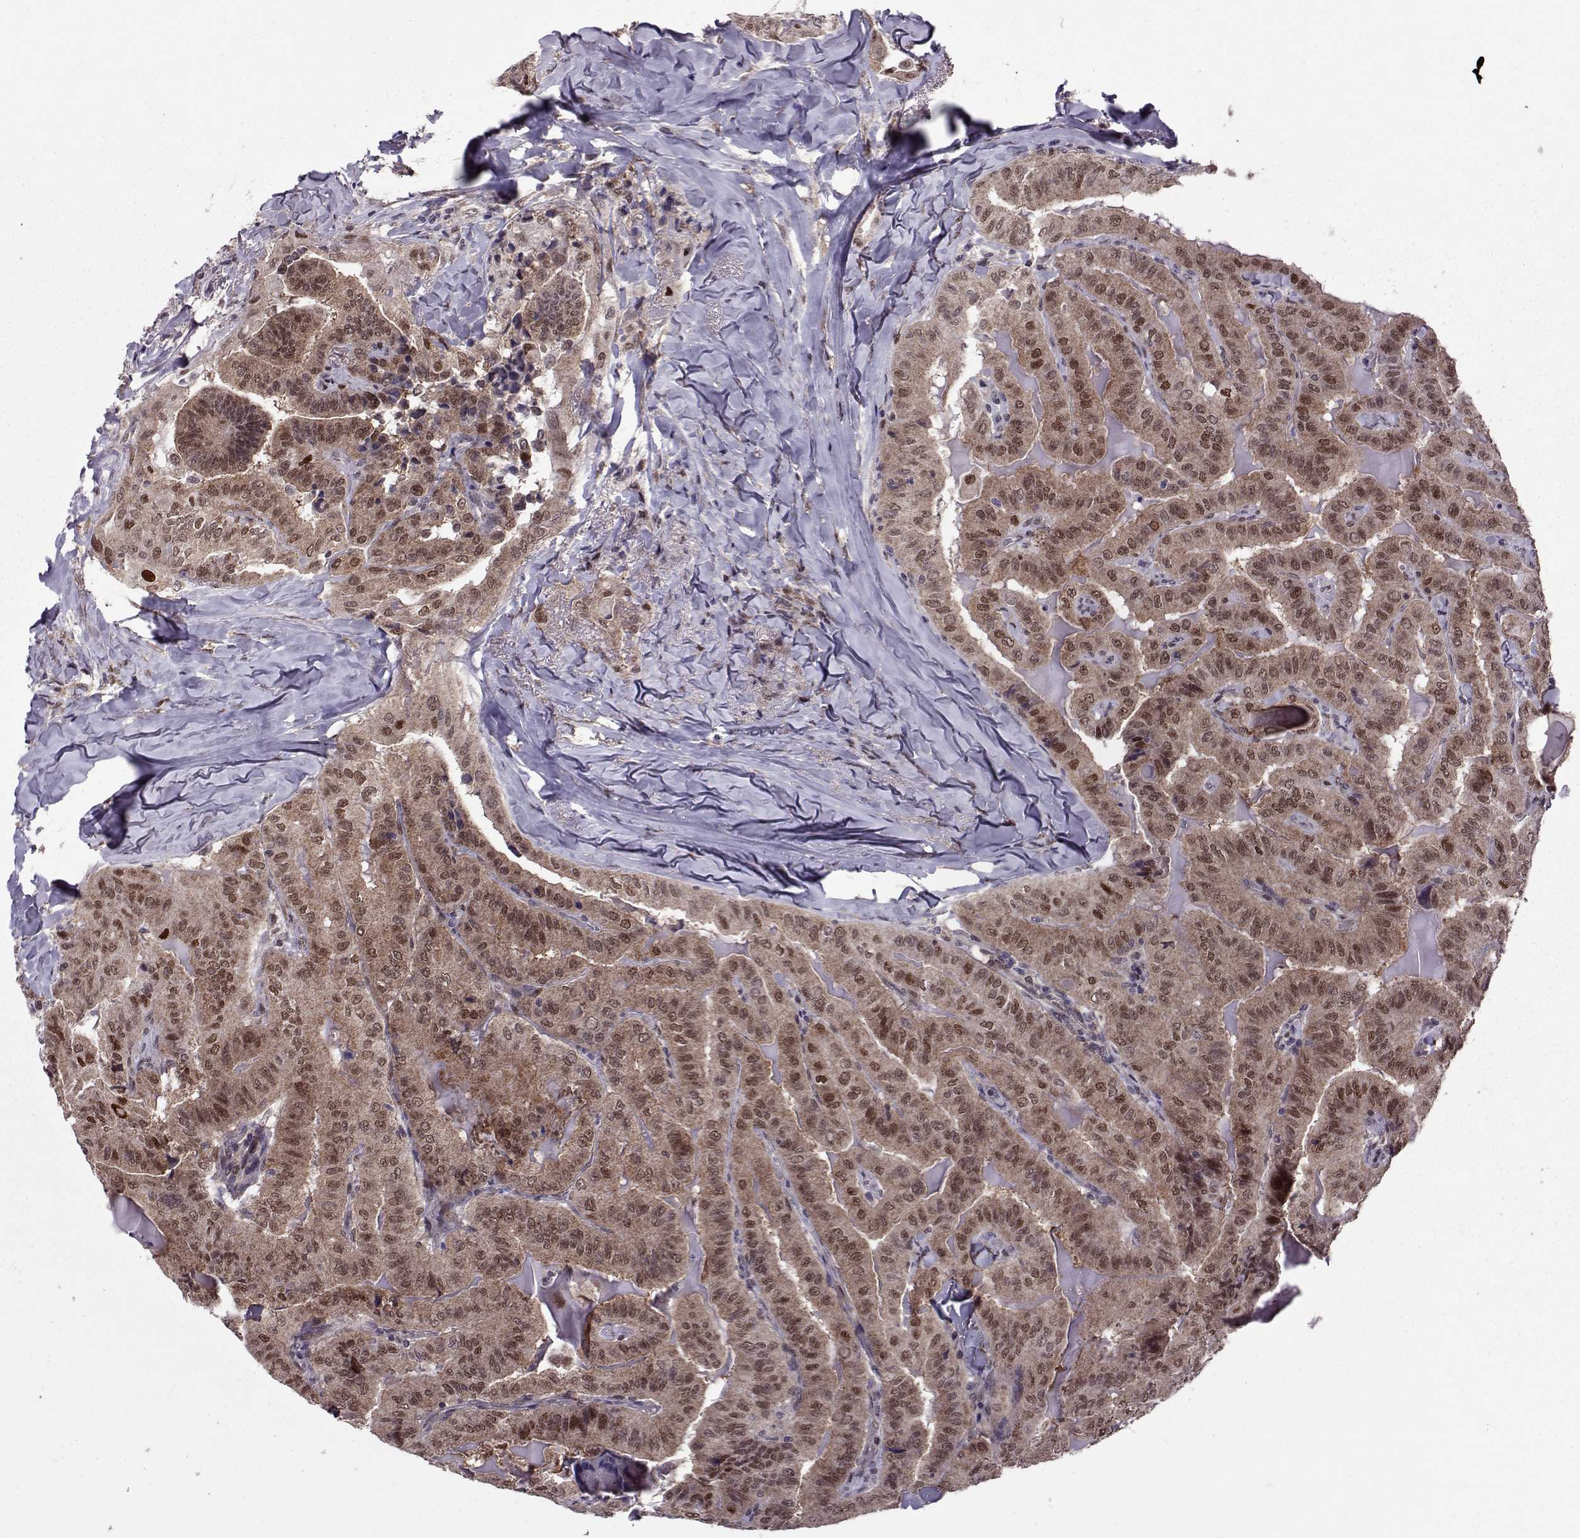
{"staining": {"intensity": "moderate", "quantity": ">75%", "location": "cytoplasmic/membranous,nuclear"}, "tissue": "thyroid cancer", "cell_type": "Tumor cells", "image_type": "cancer", "snomed": [{"axis": "morphology", "description": "Papillary adenocarcinoma, NOS"}, {"axis": "topography", "description": "Thyroid gland"}], "caption": "A histopathology image showing moderate cytoplasmic/membranous and nuclear expression in about >75% of tumor cells in thyroid cancer (papillary adenocarcinoma), as visualized by brown immunohistochemical staining.", "gene": "CDK4", "patient": {"sex": "female", "age": 68}}